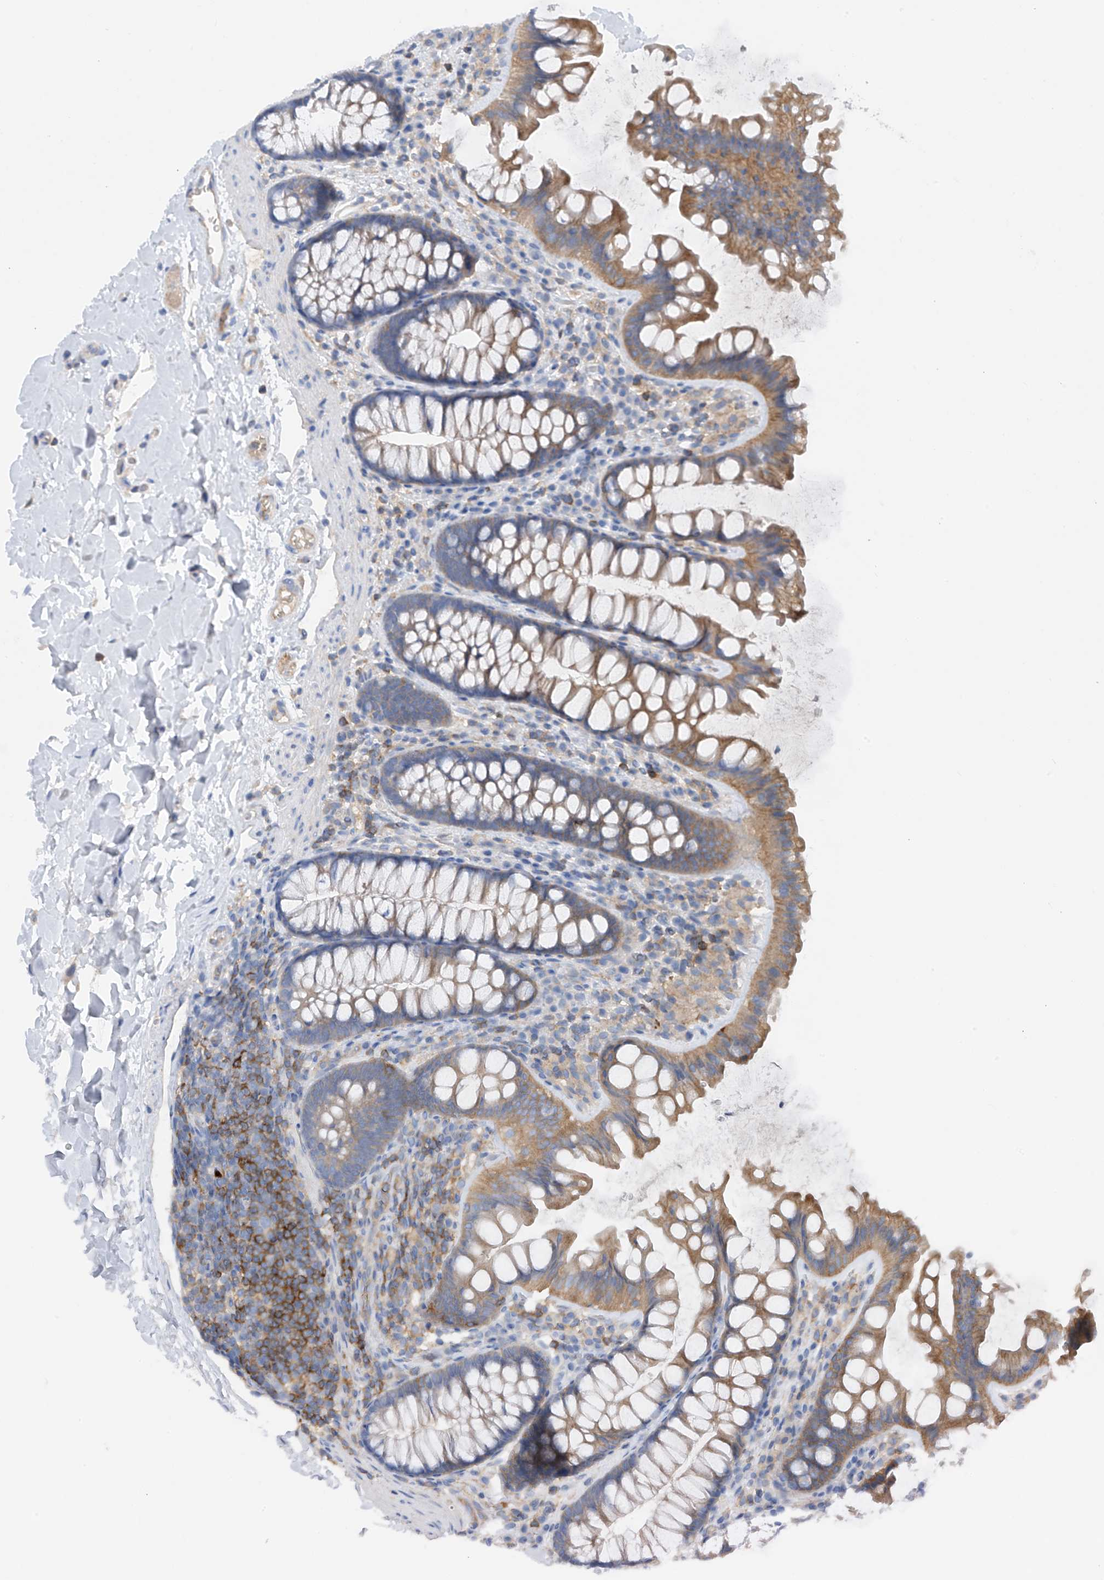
{"staining": {"intensity": "negative", "quantity": "none", "location": "none"}, "tissue": "colon", "cell_type": "Endothelial cells", "image_type": "normal", "snomed": [{"axis": "morphology", "description": "Normal tissue, NOS"}, {"axis": "topography", "description": "Colon"}], "caption": "Immunohistochemistry of normal human colon exhibits no staining in endothelial cells.", "gene": "PHACTR2", "patient": {"sex": "female", "age": 62}}